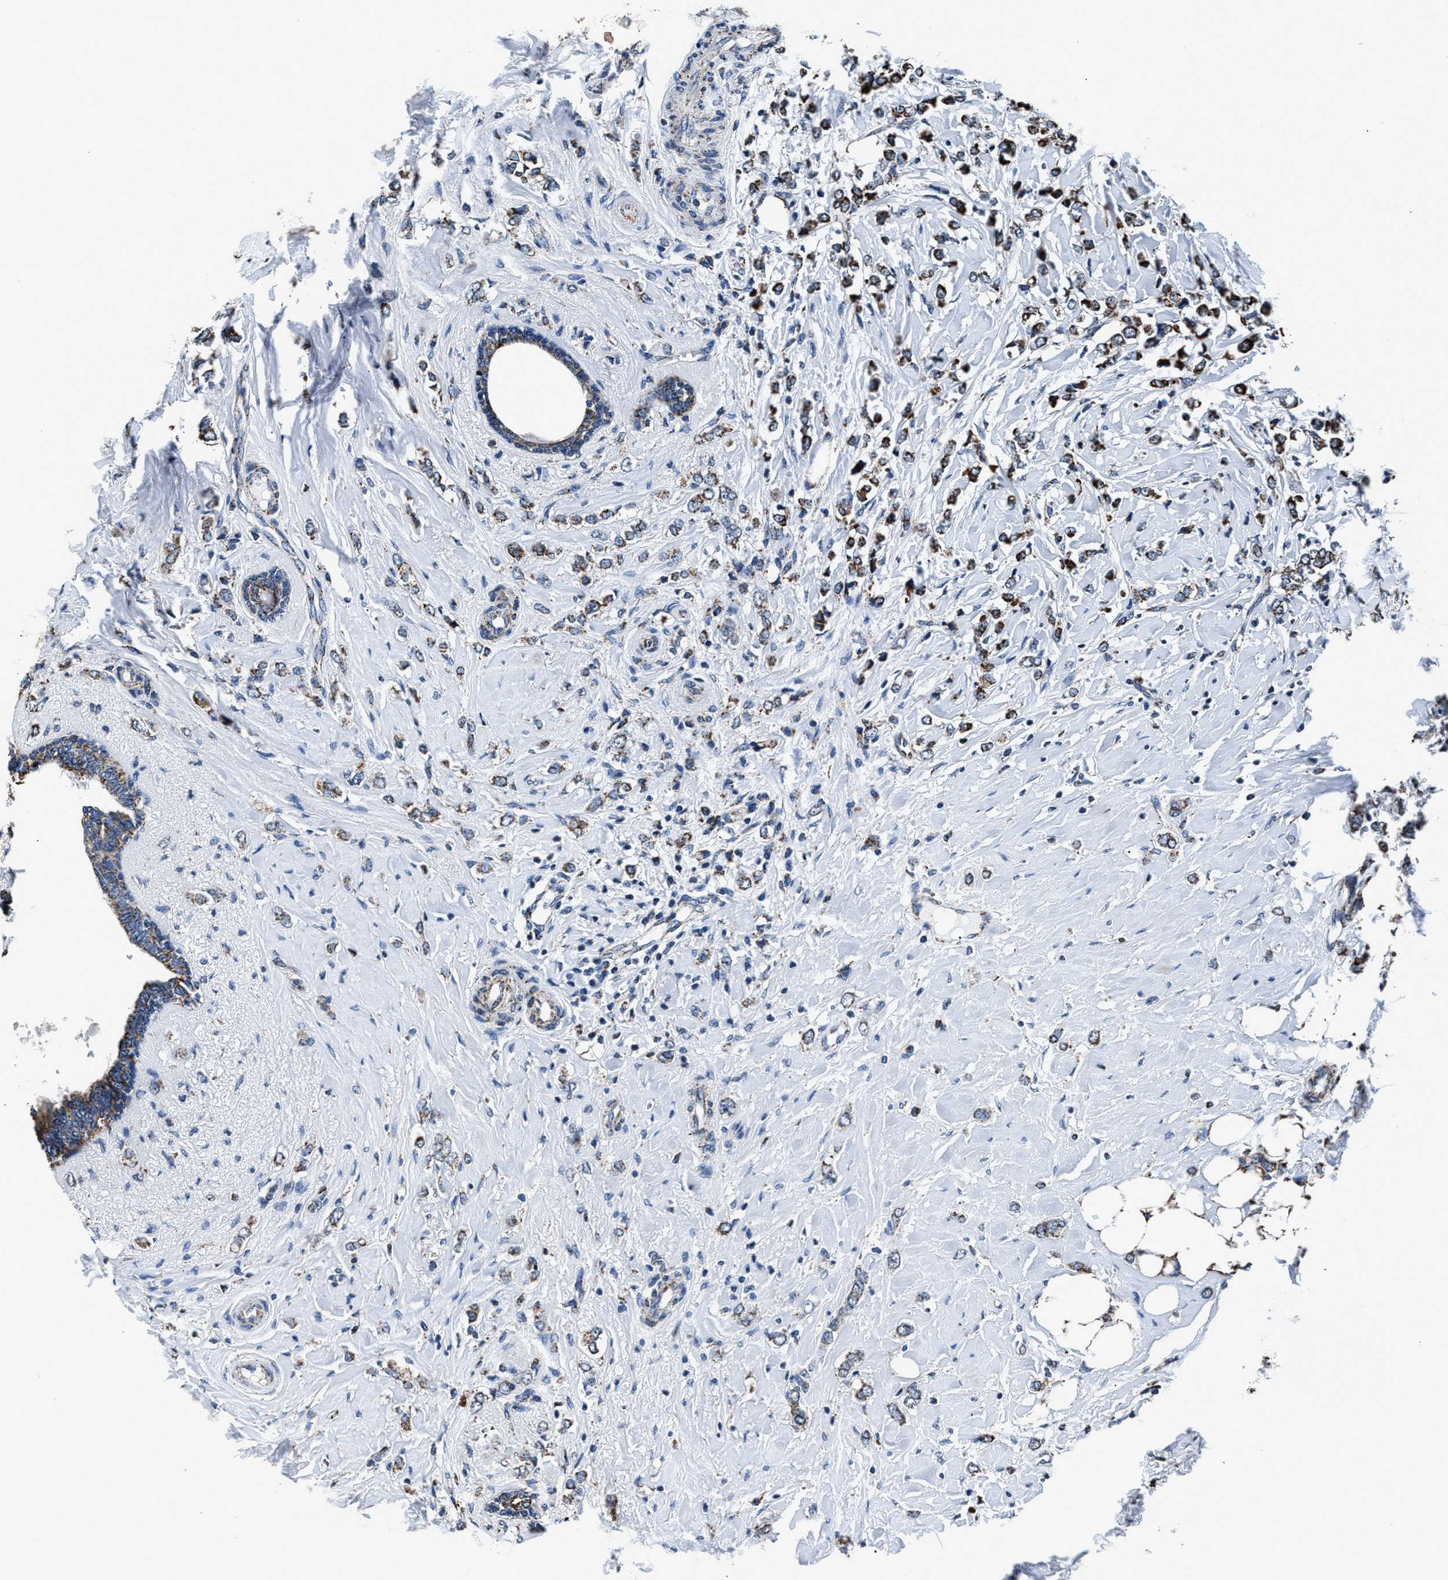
{"staining": {"intensity": "moderate", "quantity": ">75%", "location": "cytoplasmic/membranous"}, "tissue": "breast cancer", "cell_type": "Tumor cells", "image_type": "cancer", "snomed": [{"axis": "morphology", "description": "Normal tissue, NOS"}, {"axis": "morphology", "description": "Lobular carcinoma"}, {"axis": "topography", "description": "Breast"}], "caption": "An image showing moderate cytoplasmic/membranous staining in about >75% of tumor cells in breast cancer, as visualized by brown immunohistochemical staining.", "gene": "HIBADH", "patient": {"sex": "female", "age": 47}}